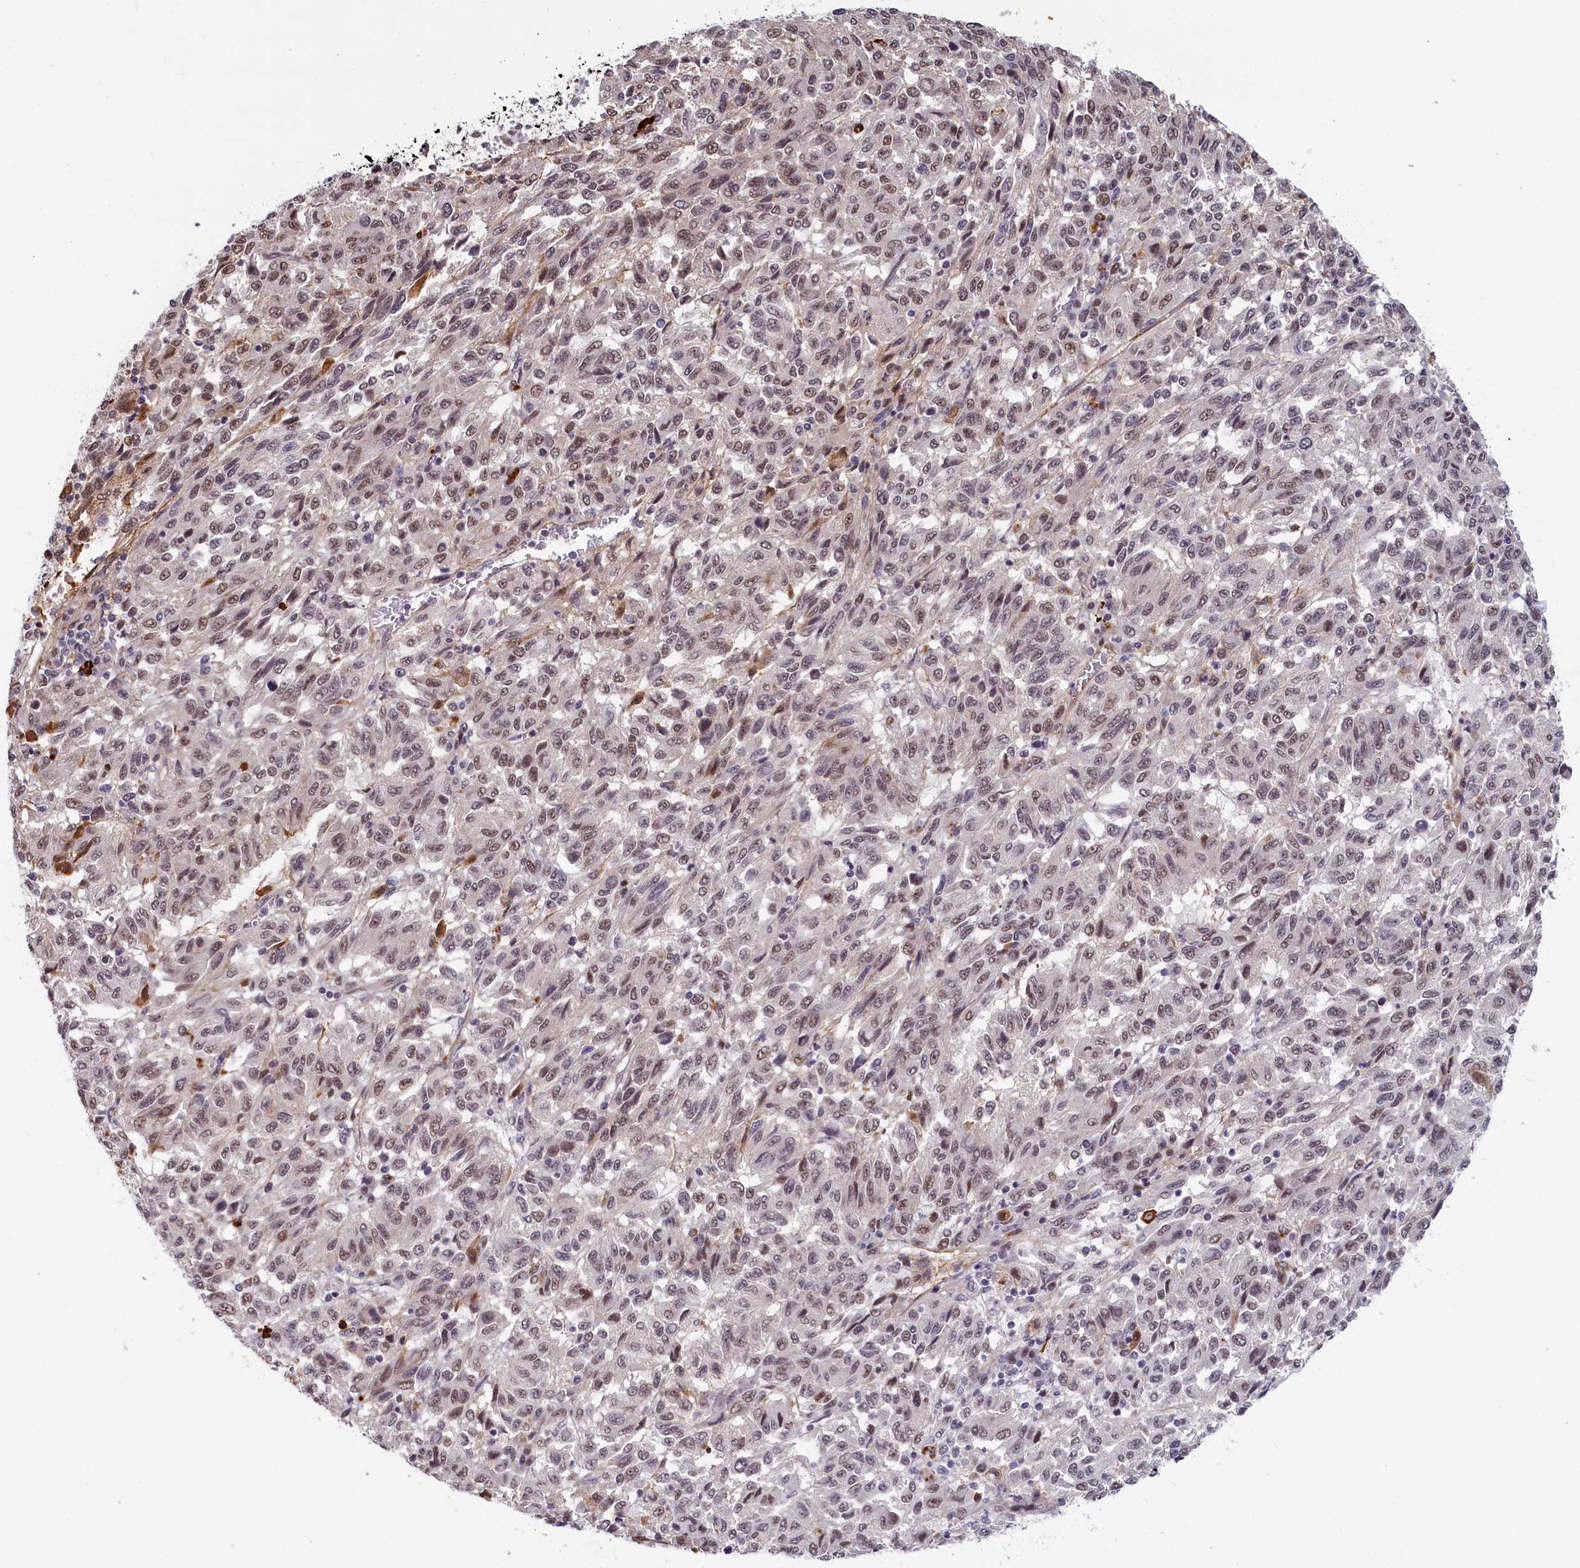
{"staining": {"intensity": "moderate", "quantity": ">75%", "location": "nuclear"}, "tissue": "melanoma", "cell_type": "Tumor cells", "image_type": "cancer", "snomed": [{"axis": "morphology", "description": "Malignant melanoma, Metastatic site"}, {"axis": "topography", "description": "Lung"}], "caption": "Protein analysis of melanoma tissue demonstrates moderate nuclear staining in approximately >75% of tumor cells. (Stains: DAB (3,3'-diaminobenzidine) in brown, nuclei in blue, Microscopy: brightfield microscopy at high magnification).", "gene": "INTS14", "patient": {"sex": "male", "age": 64}}